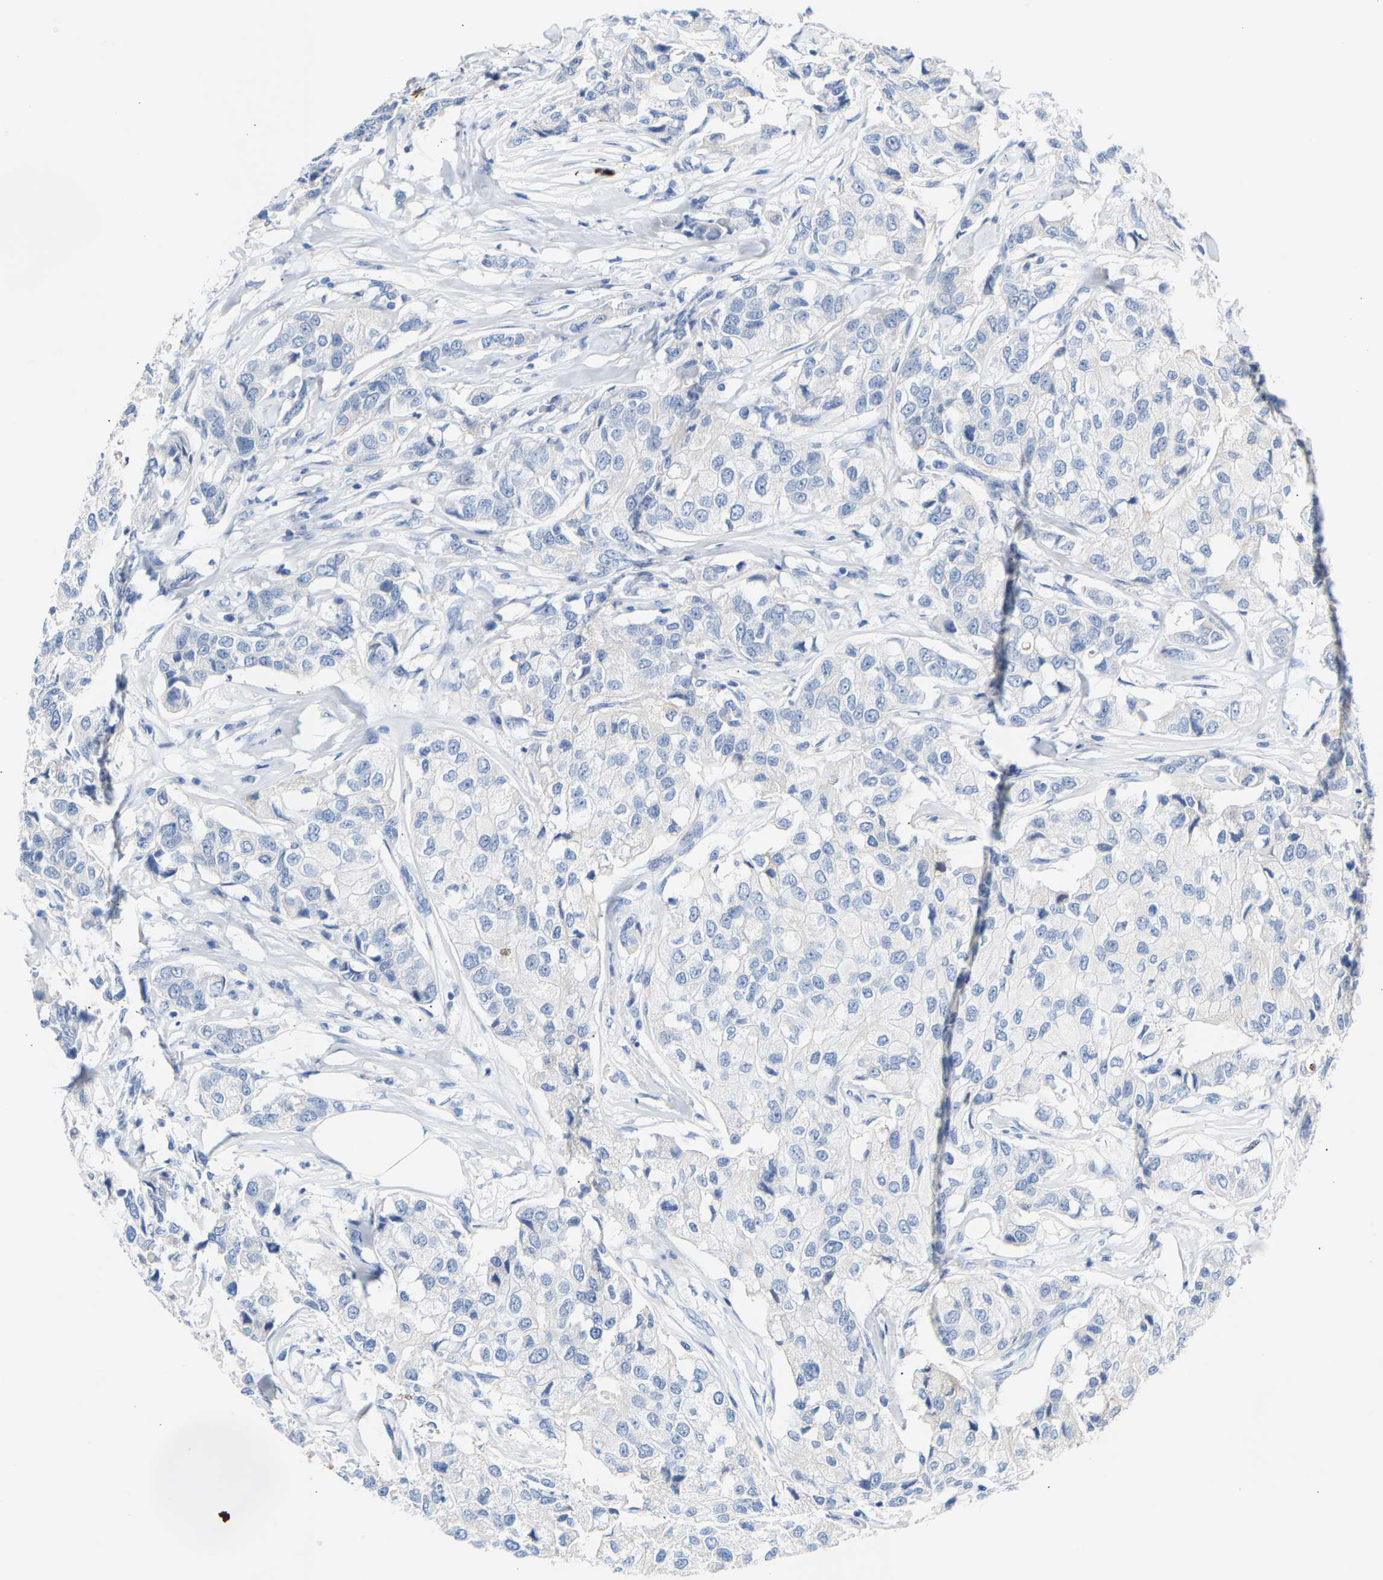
{"staining": {"intensity": "negative", "quantity": "none", "location": "none"}, "tissue": "breast cancer", "cell_type": "Tumor cells", "image_type": "cancer", "snomed": [{"axis": "morphology", "description": "Duct carcinoma"}, {"axis": "topography", "description": "Breast"}], "caption": "Human breast cancer stained for a protein using IHC exhibits no positivity in tumor cells.", "gene": "PEX1", "patient": {"sex": "female", "age": 80}}